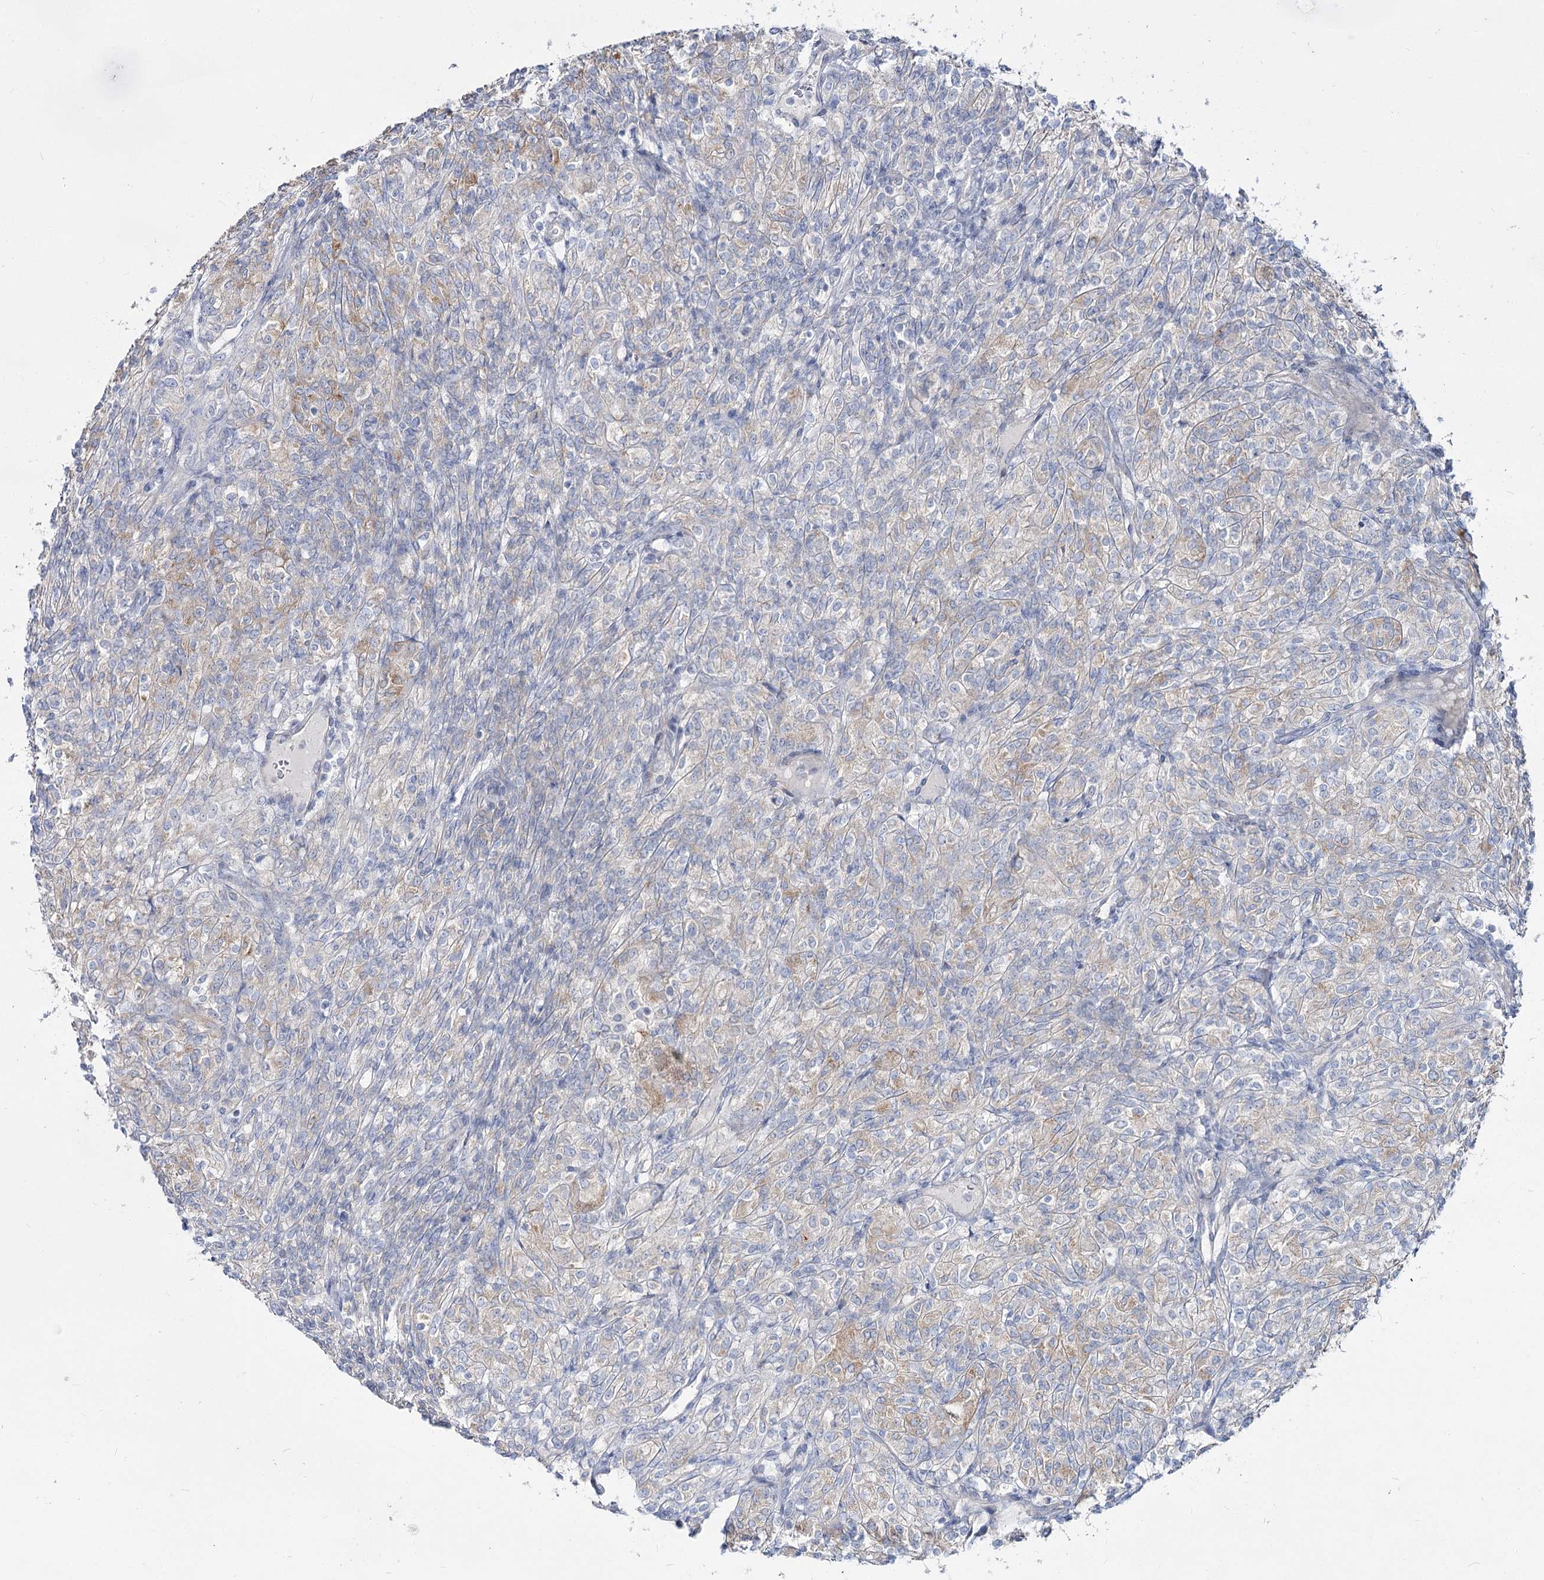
{"staining": {"intensity": "negative", "quantity": "none", "location": "none"}, "tissue": "renal cancer", "cell_type": "Tumor cells", "image_type": "cancer", "snomed": [{"axis": "morphology", "description": "Adenocarcinoma, NOS"}, {"axis": "topography", "description": "Kidney"}], "caption": "Tumor cells show no significant protein positivity in renal cancer. (DAB IHC with hematoxylin counter stain).", "gene": "SUOX", "patient": {"sex": "male", "age": 77}}